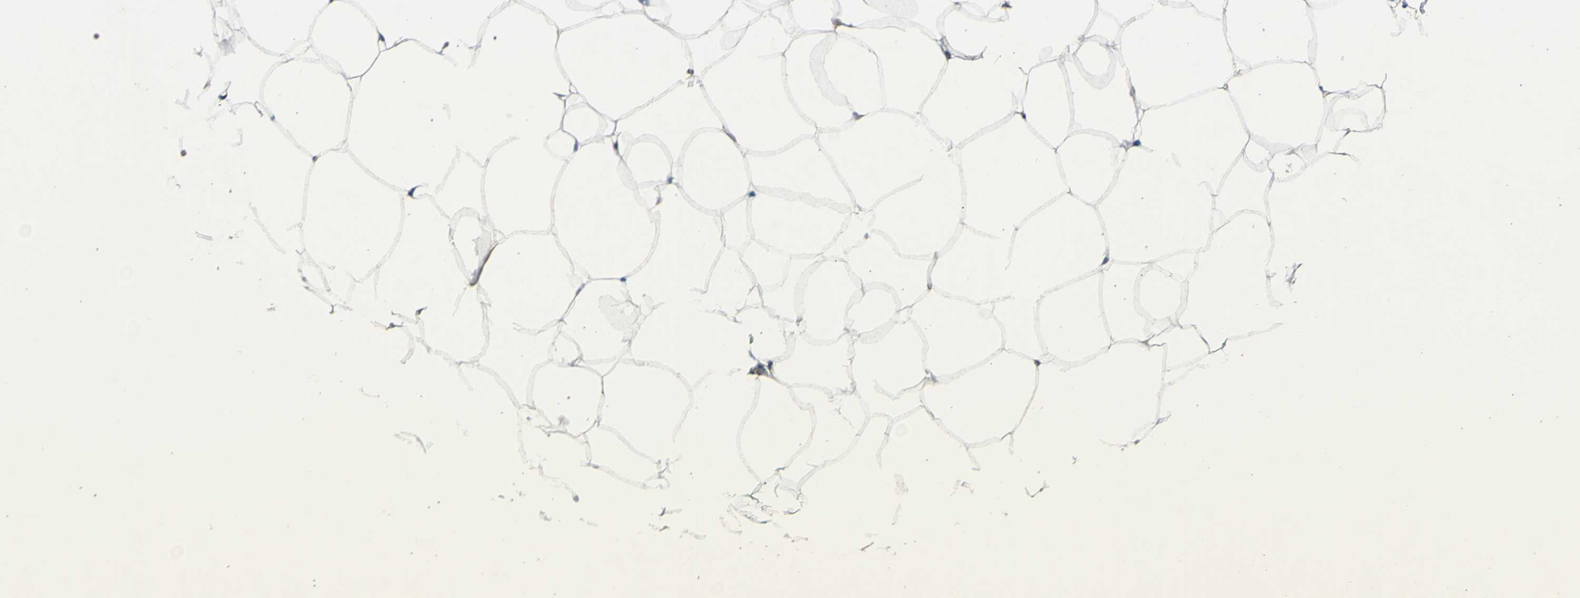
{"staining": {"intensity": "weak", "quantity": "<25%", "location": "cytoplasmic/membranous"}, "tissue": "adipose tissue", "cell_type": "Adipocytes", "image_type": "normal", "snomed": [{"axis": "morphology", "description": "Normal tissue, NOS"}, {"axis": "topography", "description": "Breast"}, {"axis": "topography", "description": "Adipose tissue"}], "caption": "This is an immunohistochemistry (IHC) image of normal adipose tissue. There is no expression in adipocytes.", "gene": "ZNF184", "patient": {"sex": "female", "age": 25}}